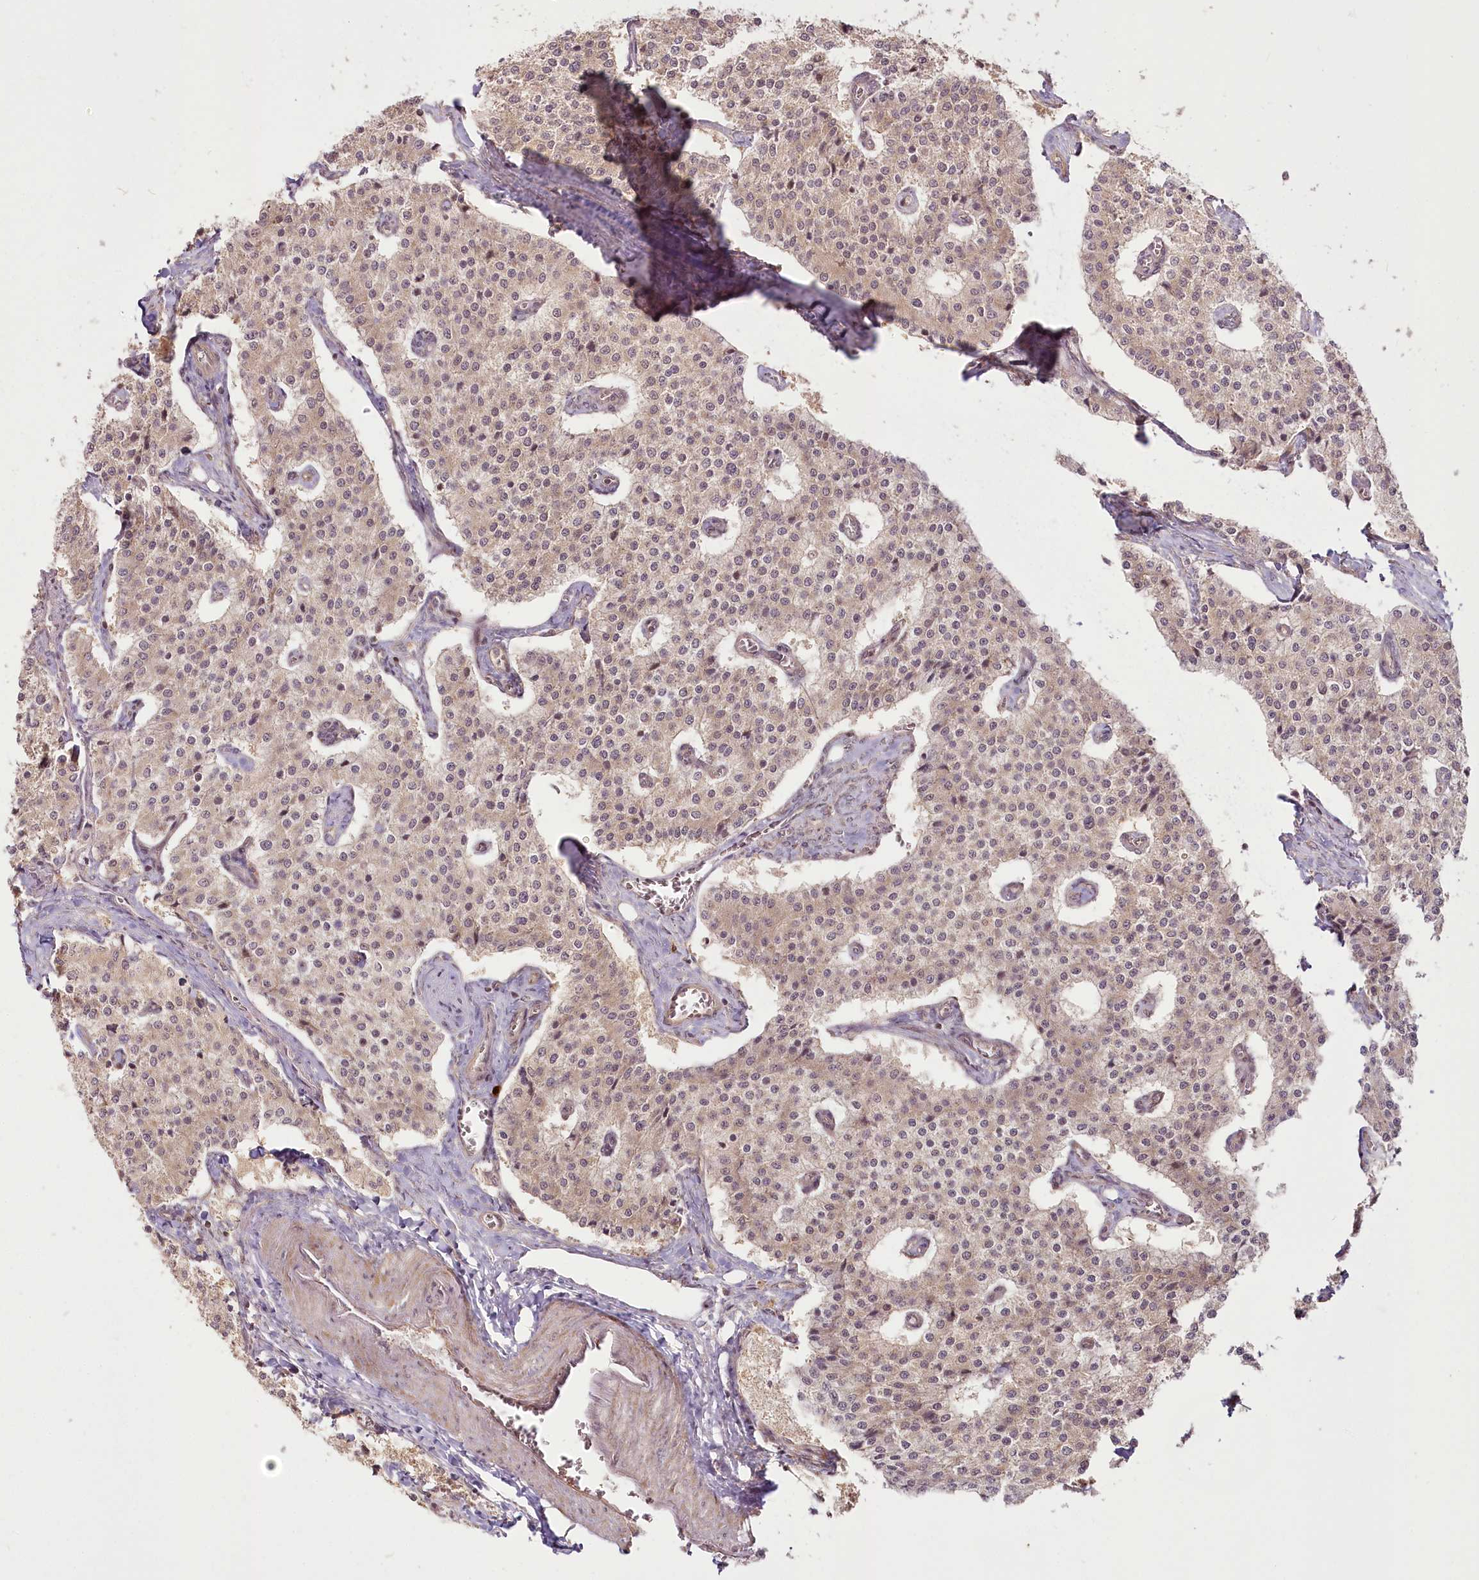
{"staining": {"intensity": "weak", "quantity": ">75%", "location": "cytoplasmic/membranous,nuclear"}, "tissue": "carcinoid", "cell_type": "Tumor cells", "image_type": "cancer", "snomed": [{"axis": "morphology", "description": "Carcinoid, malignant, NOS"}, {"axis": "topography", "description": "Colon"}], "caption": "Immunohistochemical staining of human carcinoid displays low levels of weak cytoplasmic/membranous and nuclear staining in about >75% of tumor cells.", "gene": "R3HDM2", "patient": {"sex": "female", "age": 52}}